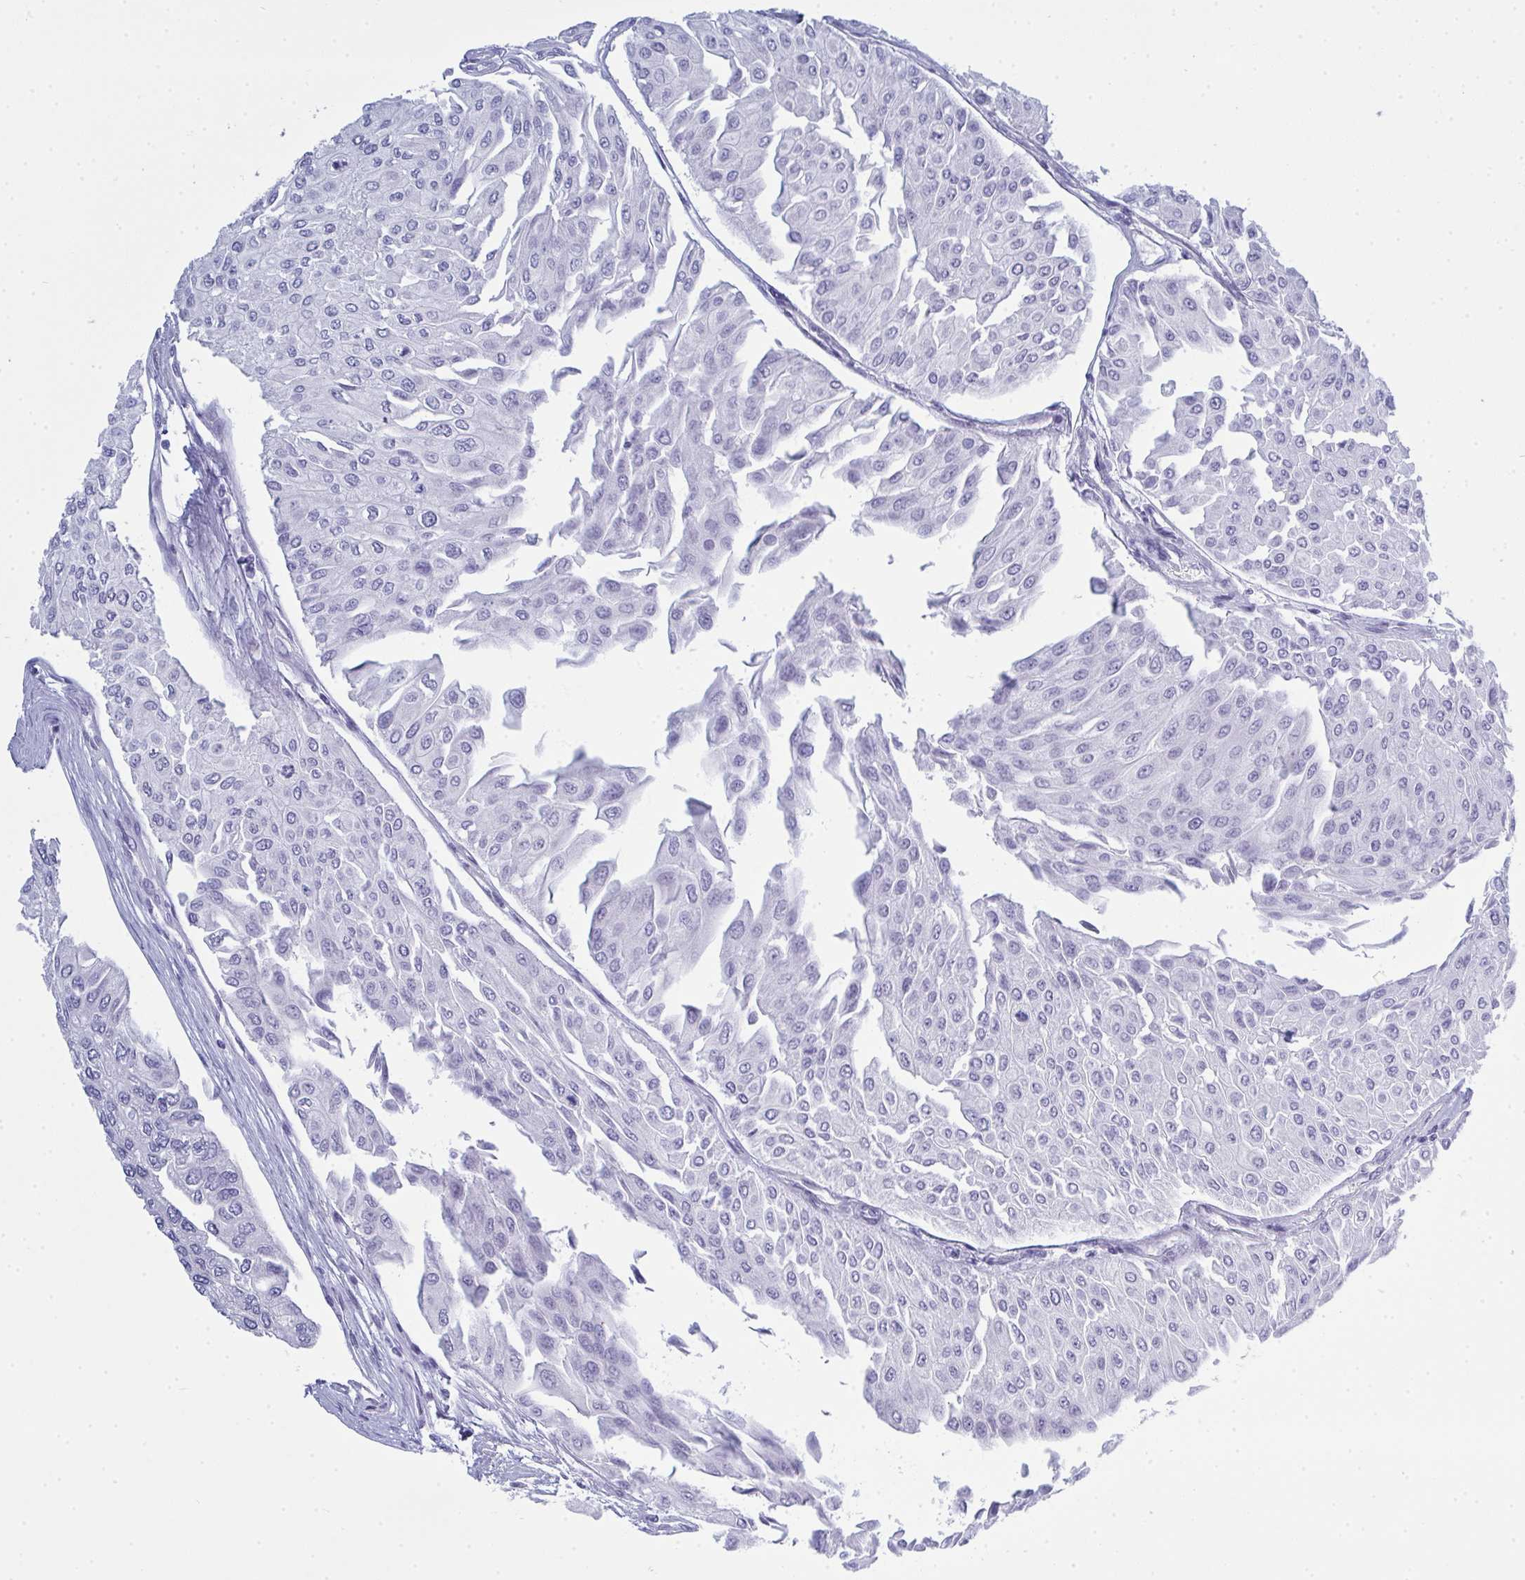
{"staining": {"intensity": "negative", "quantity": "none", "location": "none"}, "tissue": "urothelial cancer", "cell_type": "Tumor cells", "image_type": "cancer", "snomed": [{"axis": "morphology", "description": "Urothelial carcinoma, NOS"}, {"axis": "topography", "description": "Urinary bladder"}], "caption": "DAB immunohistochemical staining of transitional cell carcinoma shows no significant staining in tumor cells.", "gene": "SERPINB10", "patient": {"sex": "male", "age": 67}}